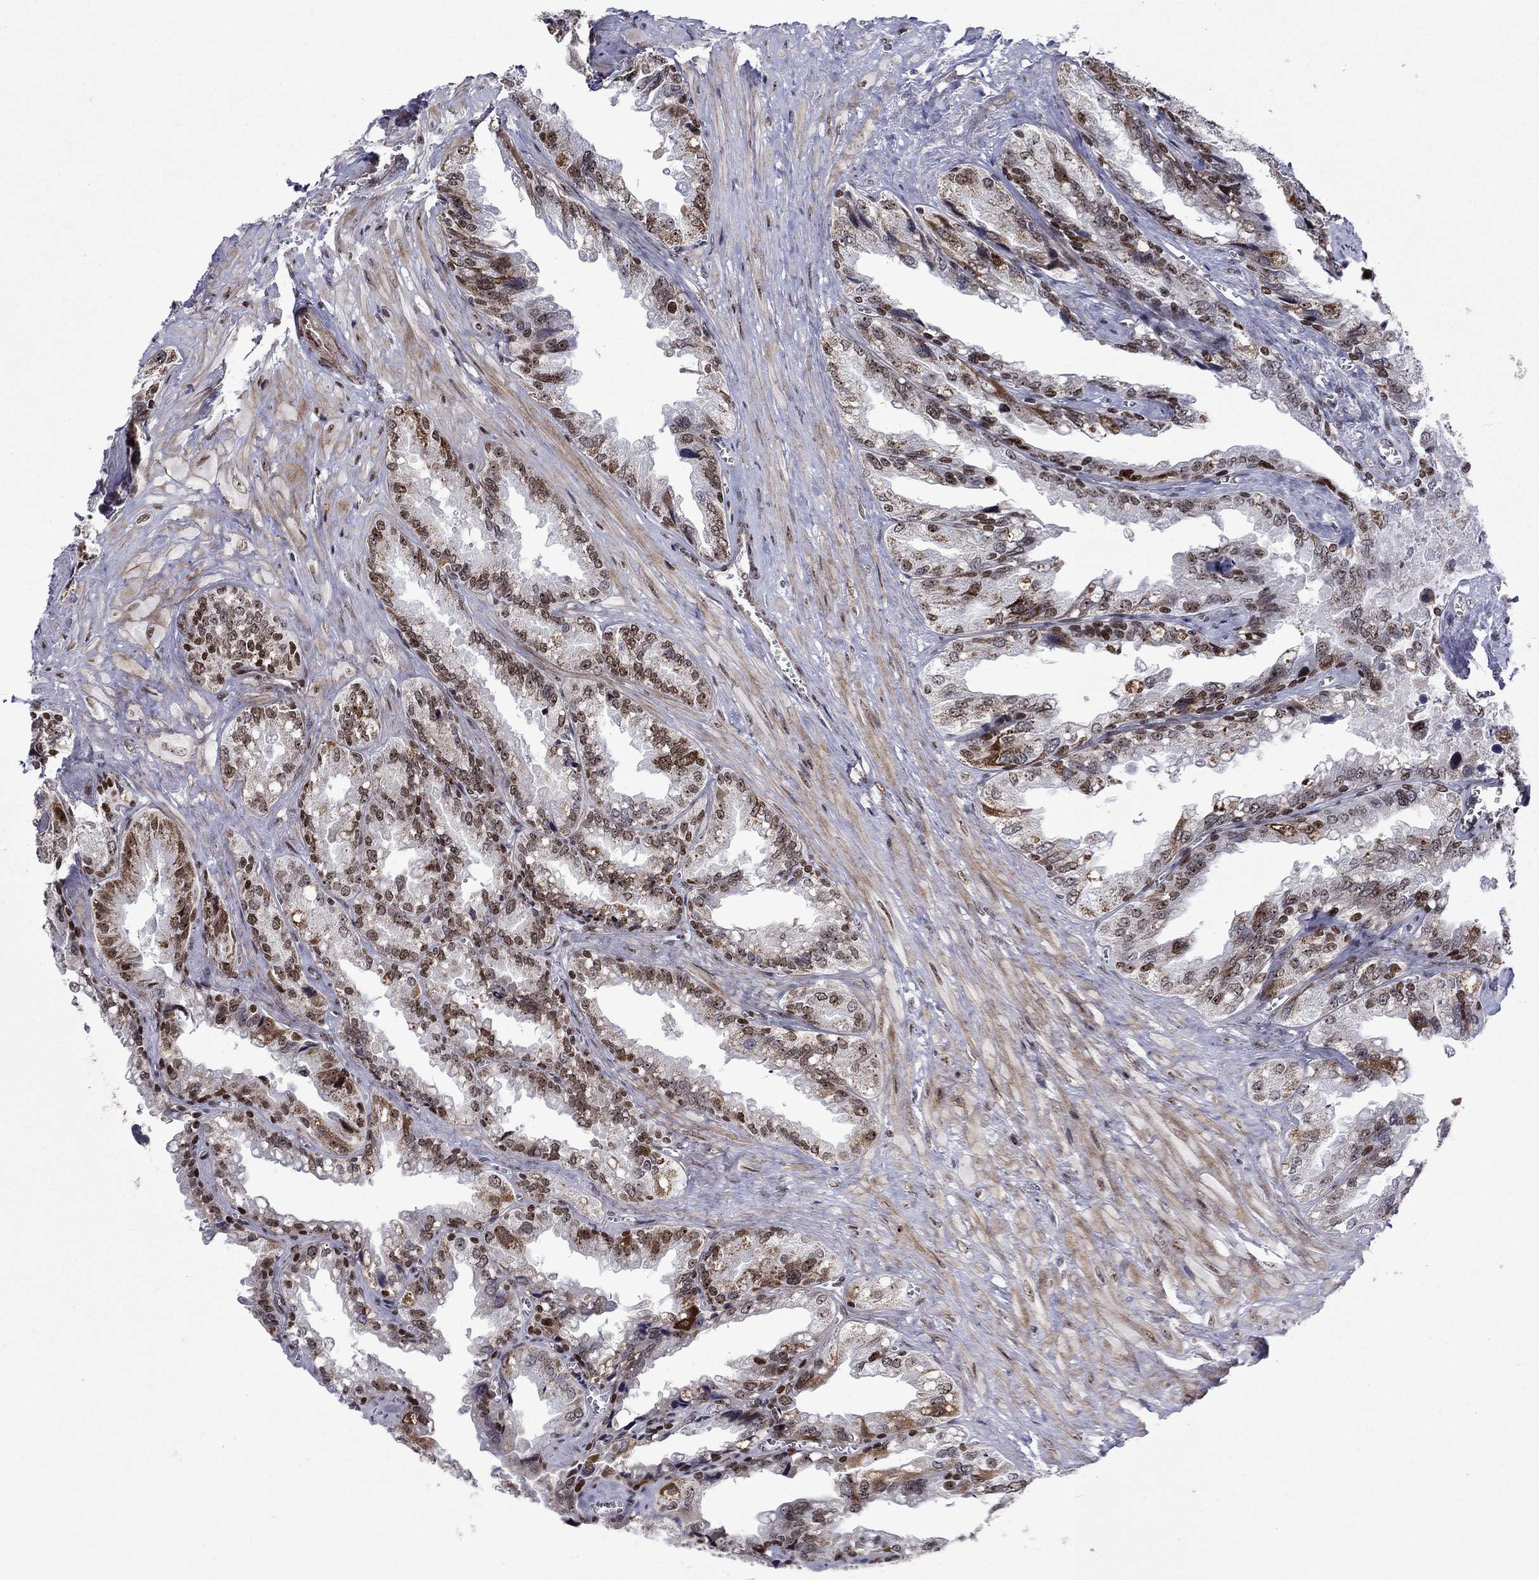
{"staining": {"intensity": "strong", "quantity": "25%-75%", "location": "nuclear"}, "tissue": "seminal vesicle", "cell_type": "Glandular cells", "image_type": "normal", "snomed": [{"axis": "morphology", "description": "Normal tissue, NOS"}, {"axis": "topography", "description": "Seminal veicle"}], "caption": "Unremarkable seminal vesicle displays strong nuclear staining in about 25%-75% of glandular cells, visualized by immunohistochemistry.", "gene": "SURF2", "patient": {"sex": "male", "age": 67}}